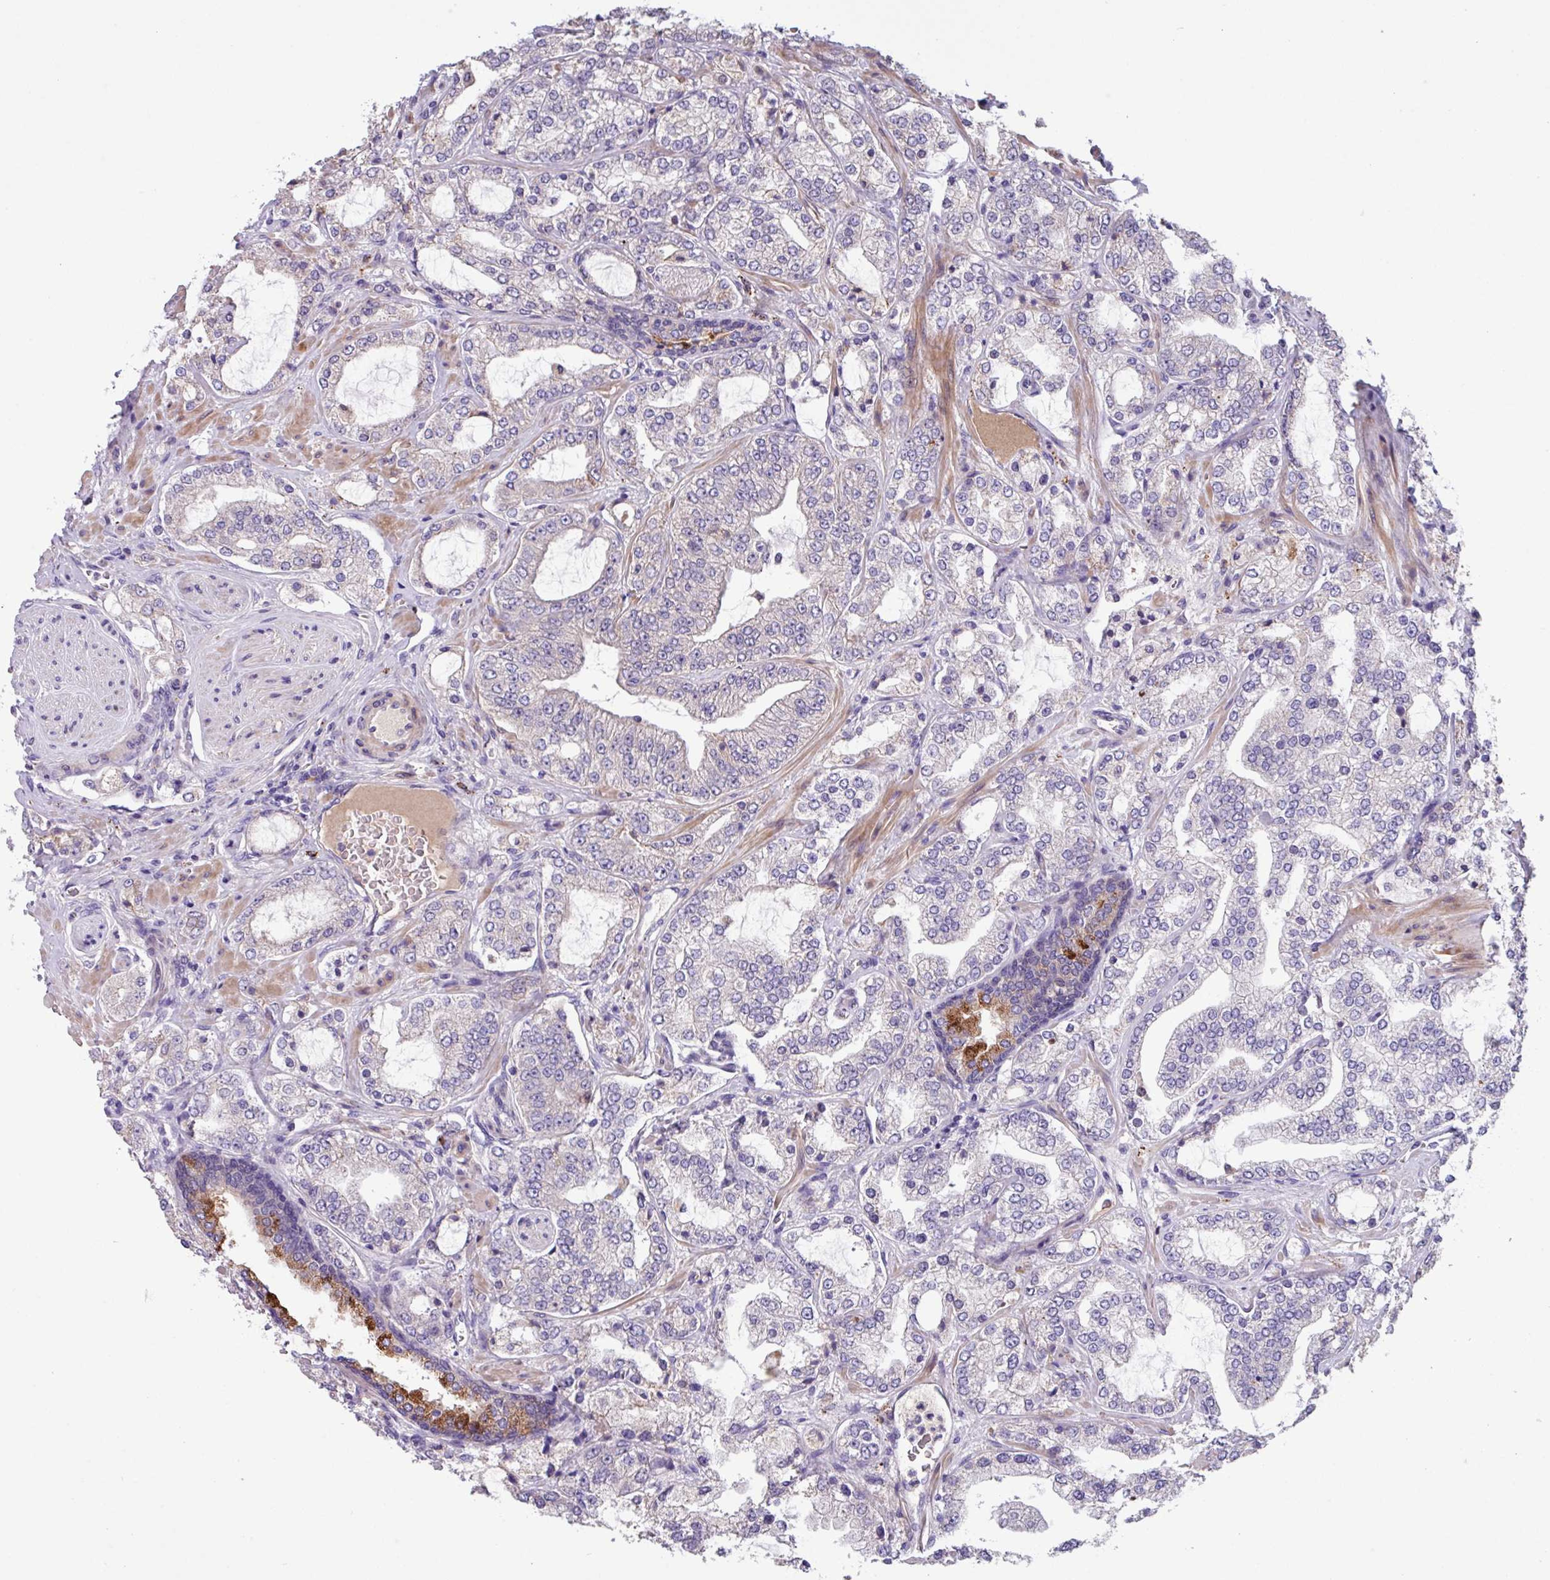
{"staining": {"intensity": "negative", "quantity": "none", "location": "none"}, "tissue": "prostate cancer", "cell_type": "Tumor cells", "image_type": "cancer", "snomed": [{"axis": "morphology", "description": "Adenocarcinoma, High grade"}, {"axis": "topography", "description": "Prostate"}], "caption": "Immunohistochemistry (IHC) micrograph of prostate cancer (high-grade adenocarcinoma) stained for a protein (brown), which shows no expression in tumor cells.", "gene": "IQCJ", "patient": {"sex": "male", "age": 64}}